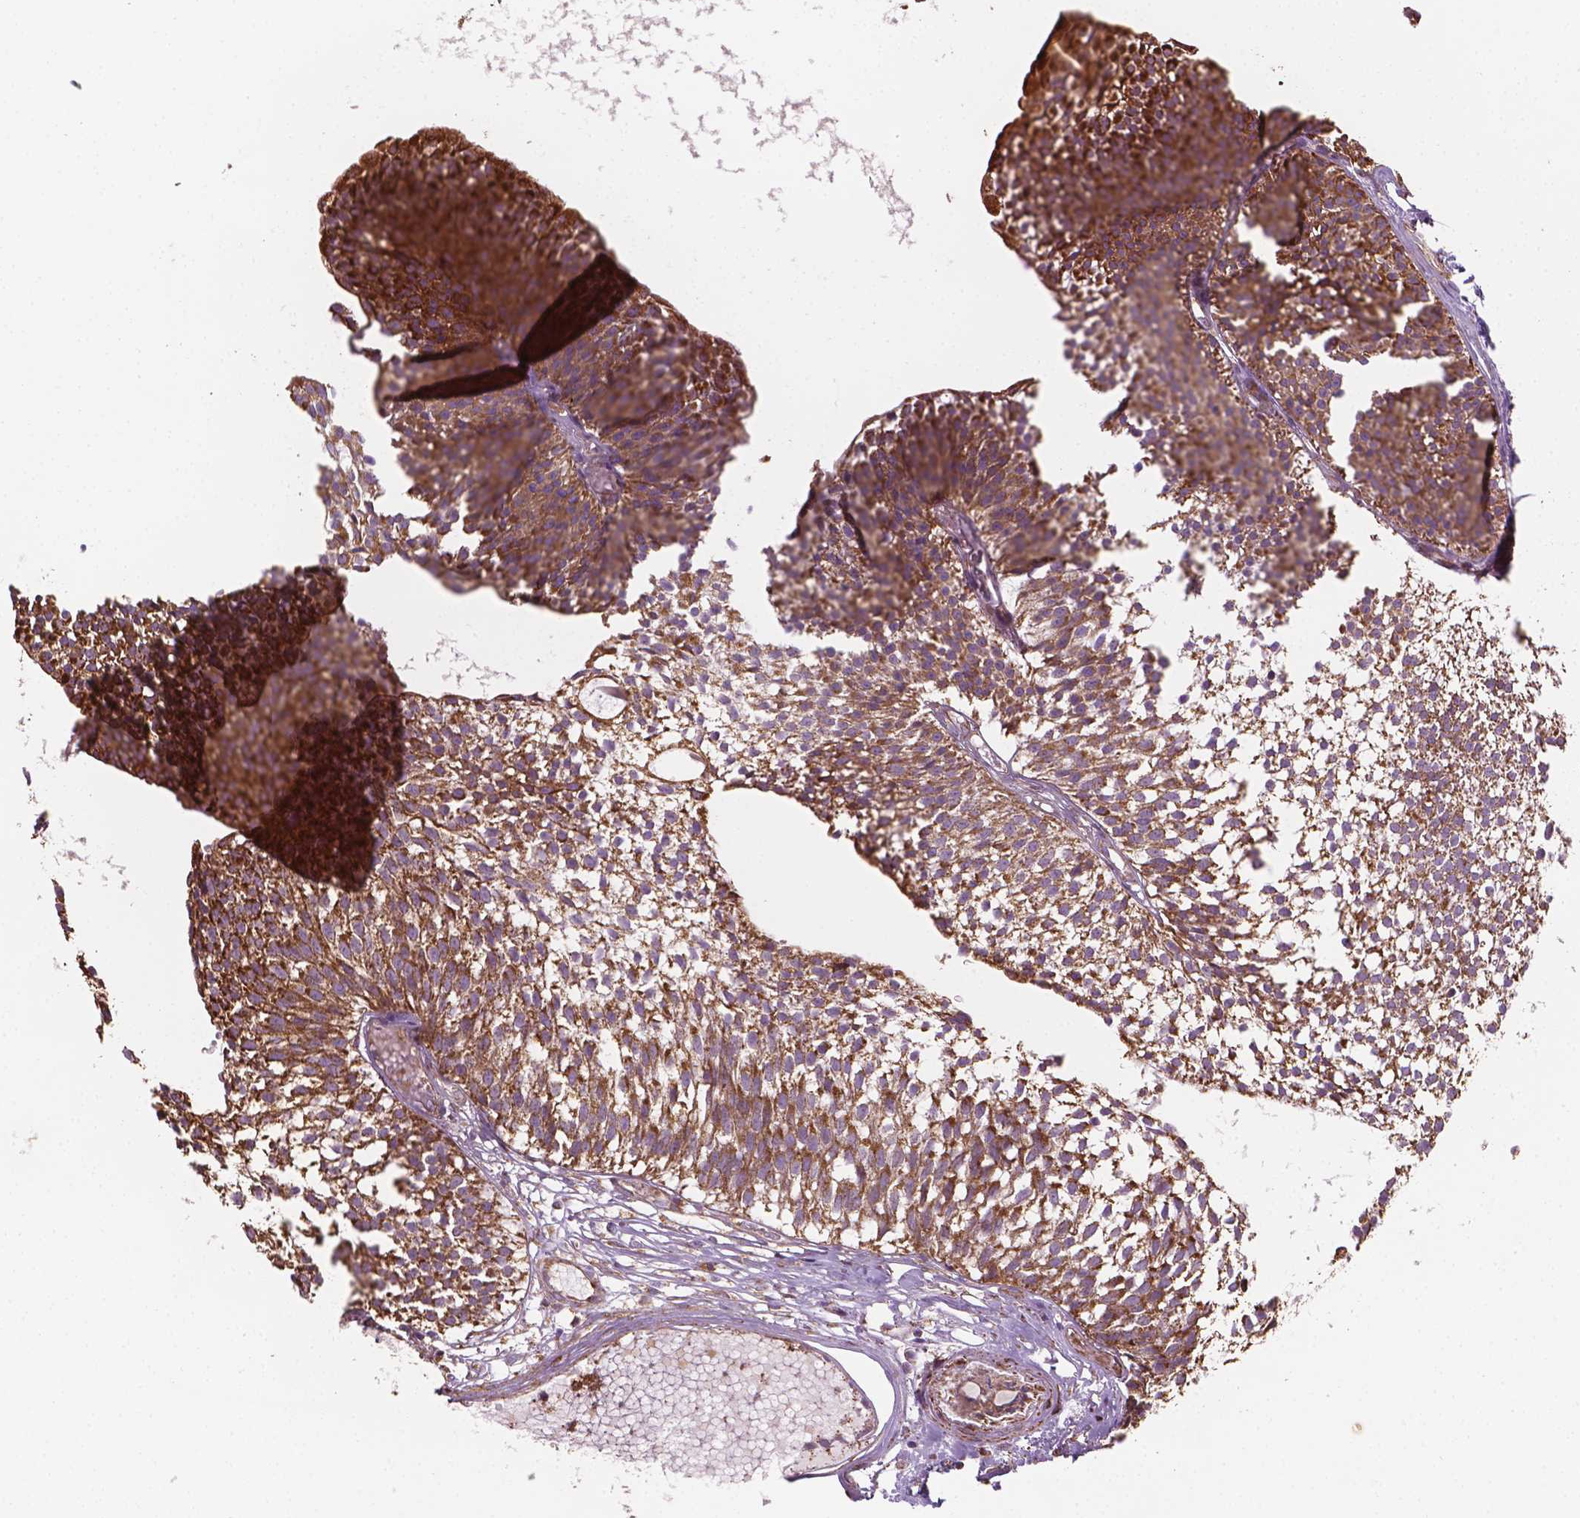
{"staining": {"intensity": "moderate", "quantity": ">75%", "location": "cytoplasmic/membranous"}, "tissue": "urothelial cancer", "cell_type": "Tumor cells", "image_type": "cancer", "snomed": [{"axis": "morphology", "description": "Urothelial carcinoma, Low grade"}, {"axis": "topography", "description": "Urinary bladder"}], "caption": "Tumor cells display moderate cytoplasmic/membranous expression in approximately >75% of cells in urothelial carcinoma (low-grade).", "gene": "HS3ST3A1", "patient": {"sex": "male", "age": 63}}